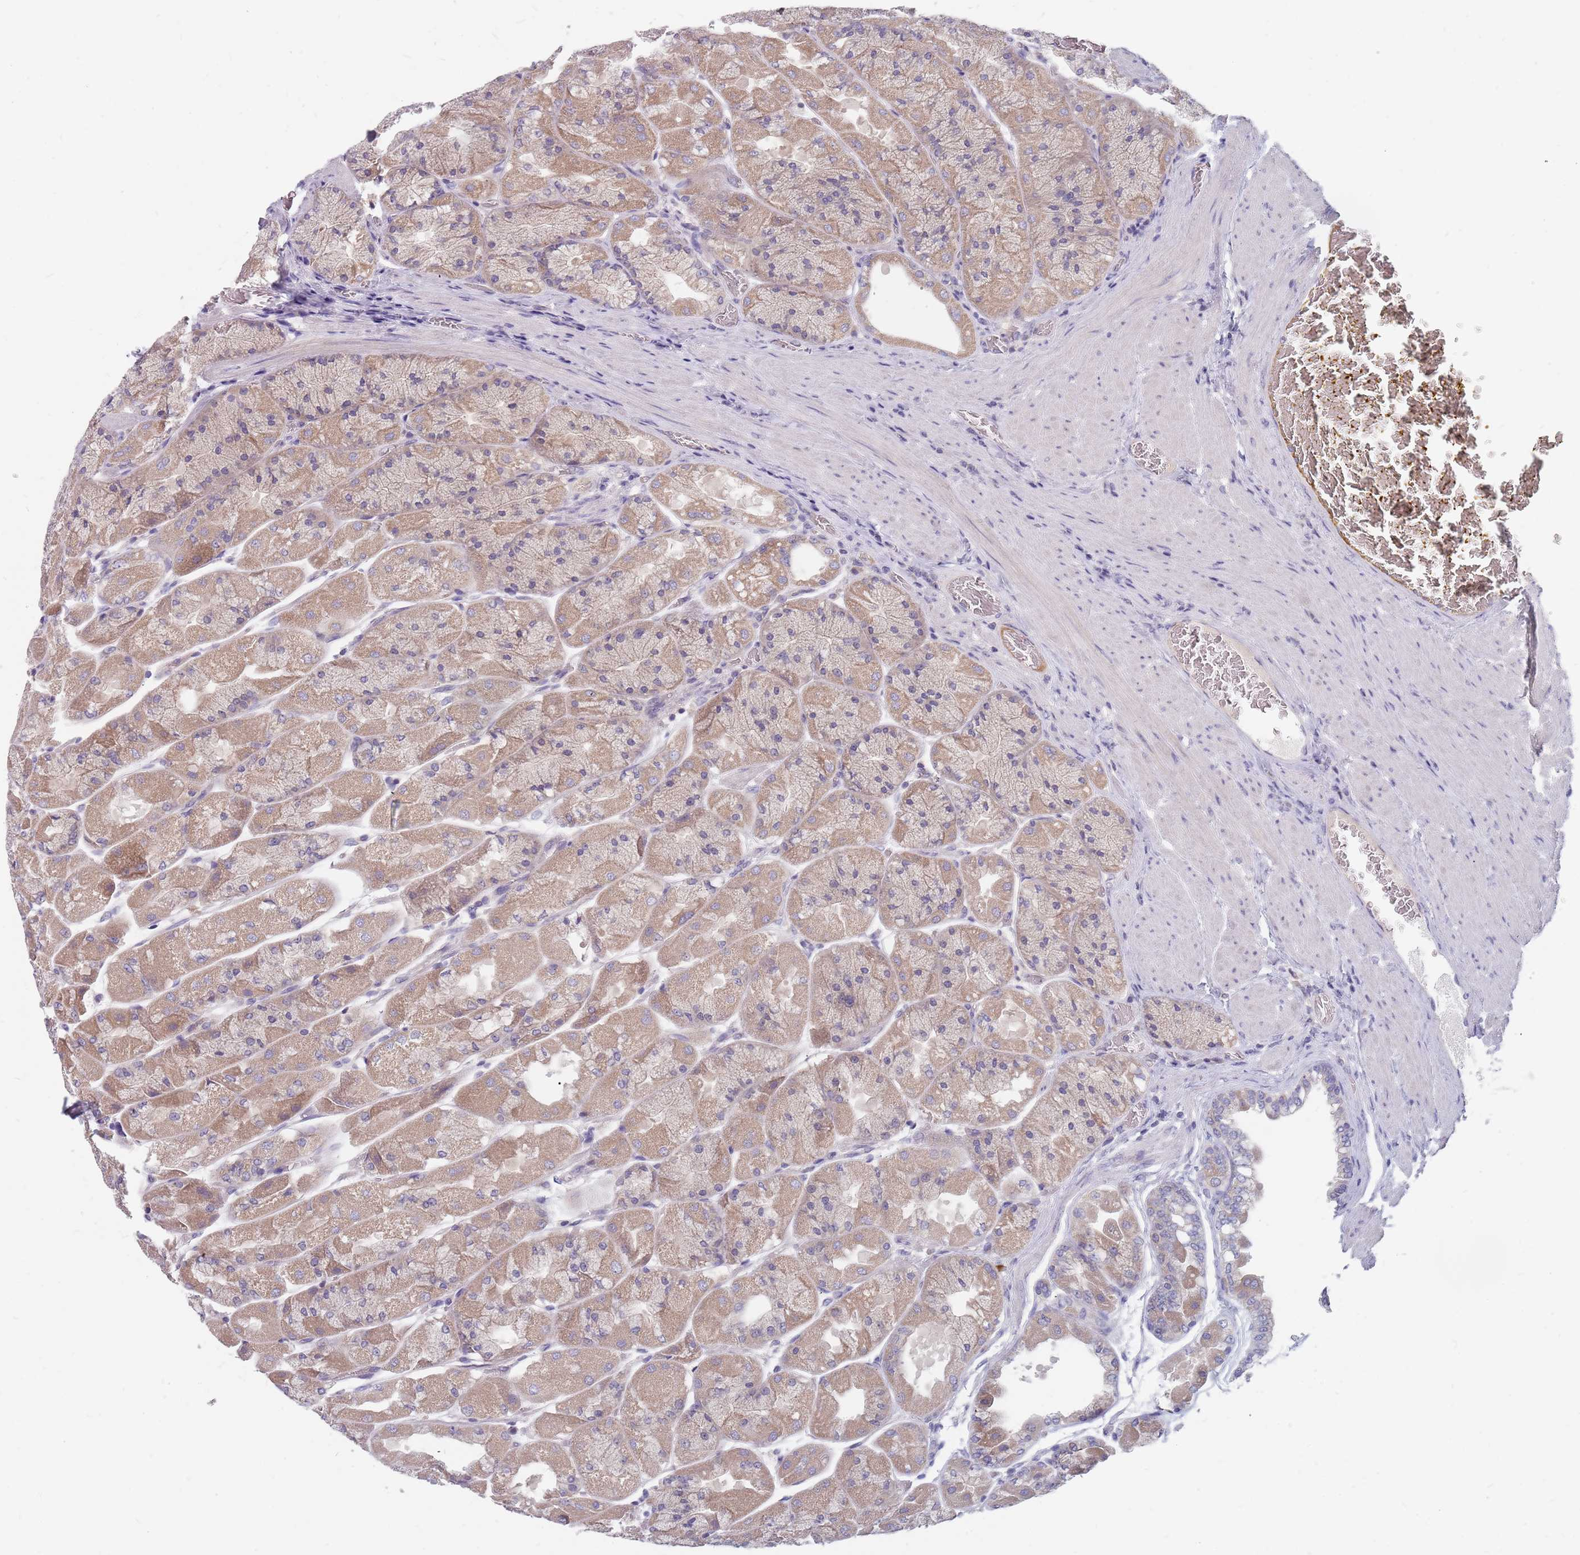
{"staining": {"intensity": "moderate", "quantity": ">75%", "location": "cytoplasmic/membranous"}, "tissue": "stomach", "cell_type": "Glandular cells", "image_type": "normal", "snomed": [{"axis": "morphology", "description": "Normal tissue, NOS"}, {"axis": "topography", "description": "Stomach"}], "caption": "Glandular cells reveal medium levels of moderate cytoplasmic/membranous positivity in about >75% of cells in benign stomach. The protein is shown in brown color, while the nuclei are stained blue.", "gene": "CMTR2", "patient": {"sex": "female", "age": 61}}